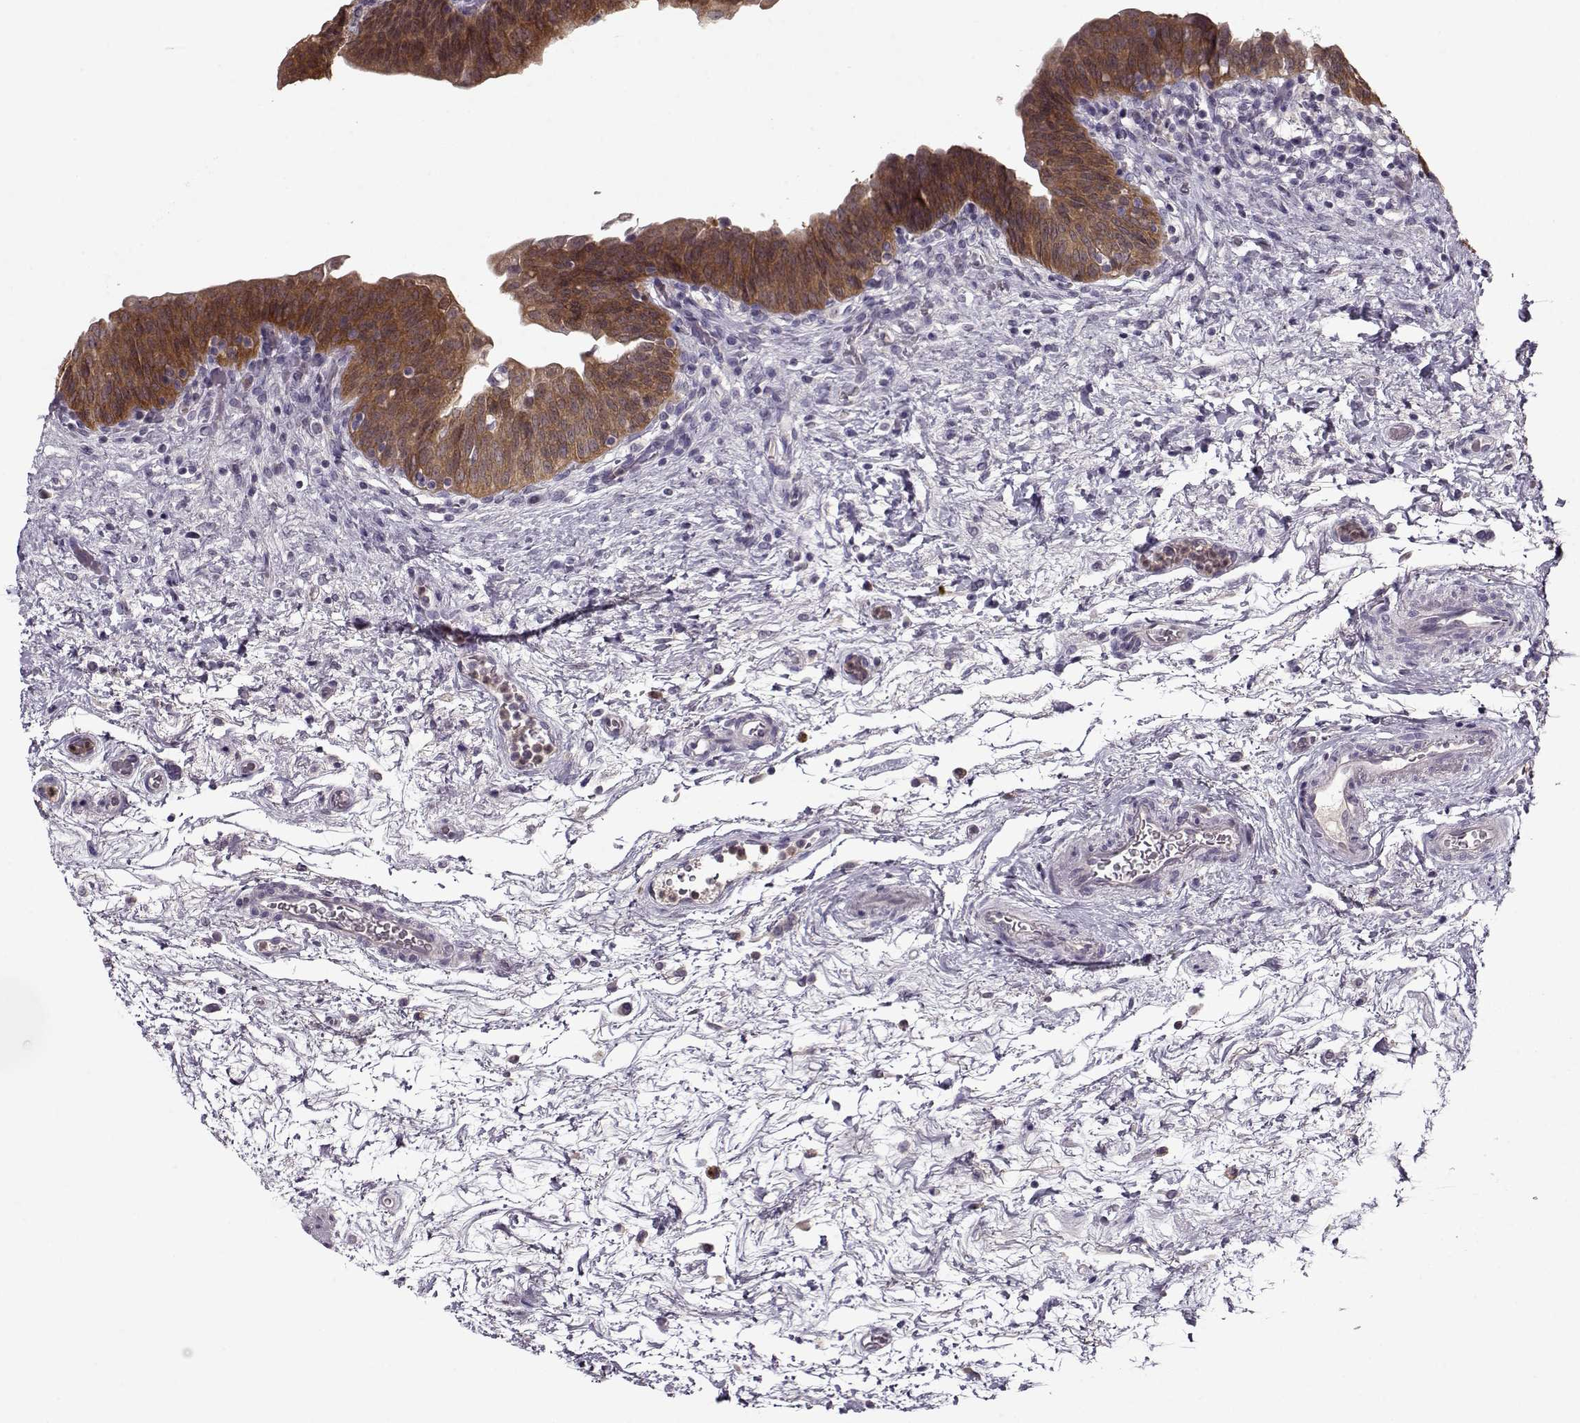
{"staining": {"intensity": "moderate", "quantity": ">75%", "location": "cytoplasmic/membranous"}, "tissue": "urinary bladder", "cell_type": "Urothelial cells", "image_type": "normal", "snomed": [{"axis": "morphology", "description": "Normal tissue, NOS"}, {"axis": "topography", "description": "Urinary bladder"}], "caption": "Immunohistochemistry image of normal urinary bladder: urinary bladder stained using immunohistochemistry (IHC) exhibits medium levels of moderate protein expression localized specifically in the cytoplasmic/membranous of urothelial cells, appearing as a cytoplasmic/membranous brown color.", "gene": "ACOT11", "patient": {"sex": "male", "age": 69}}